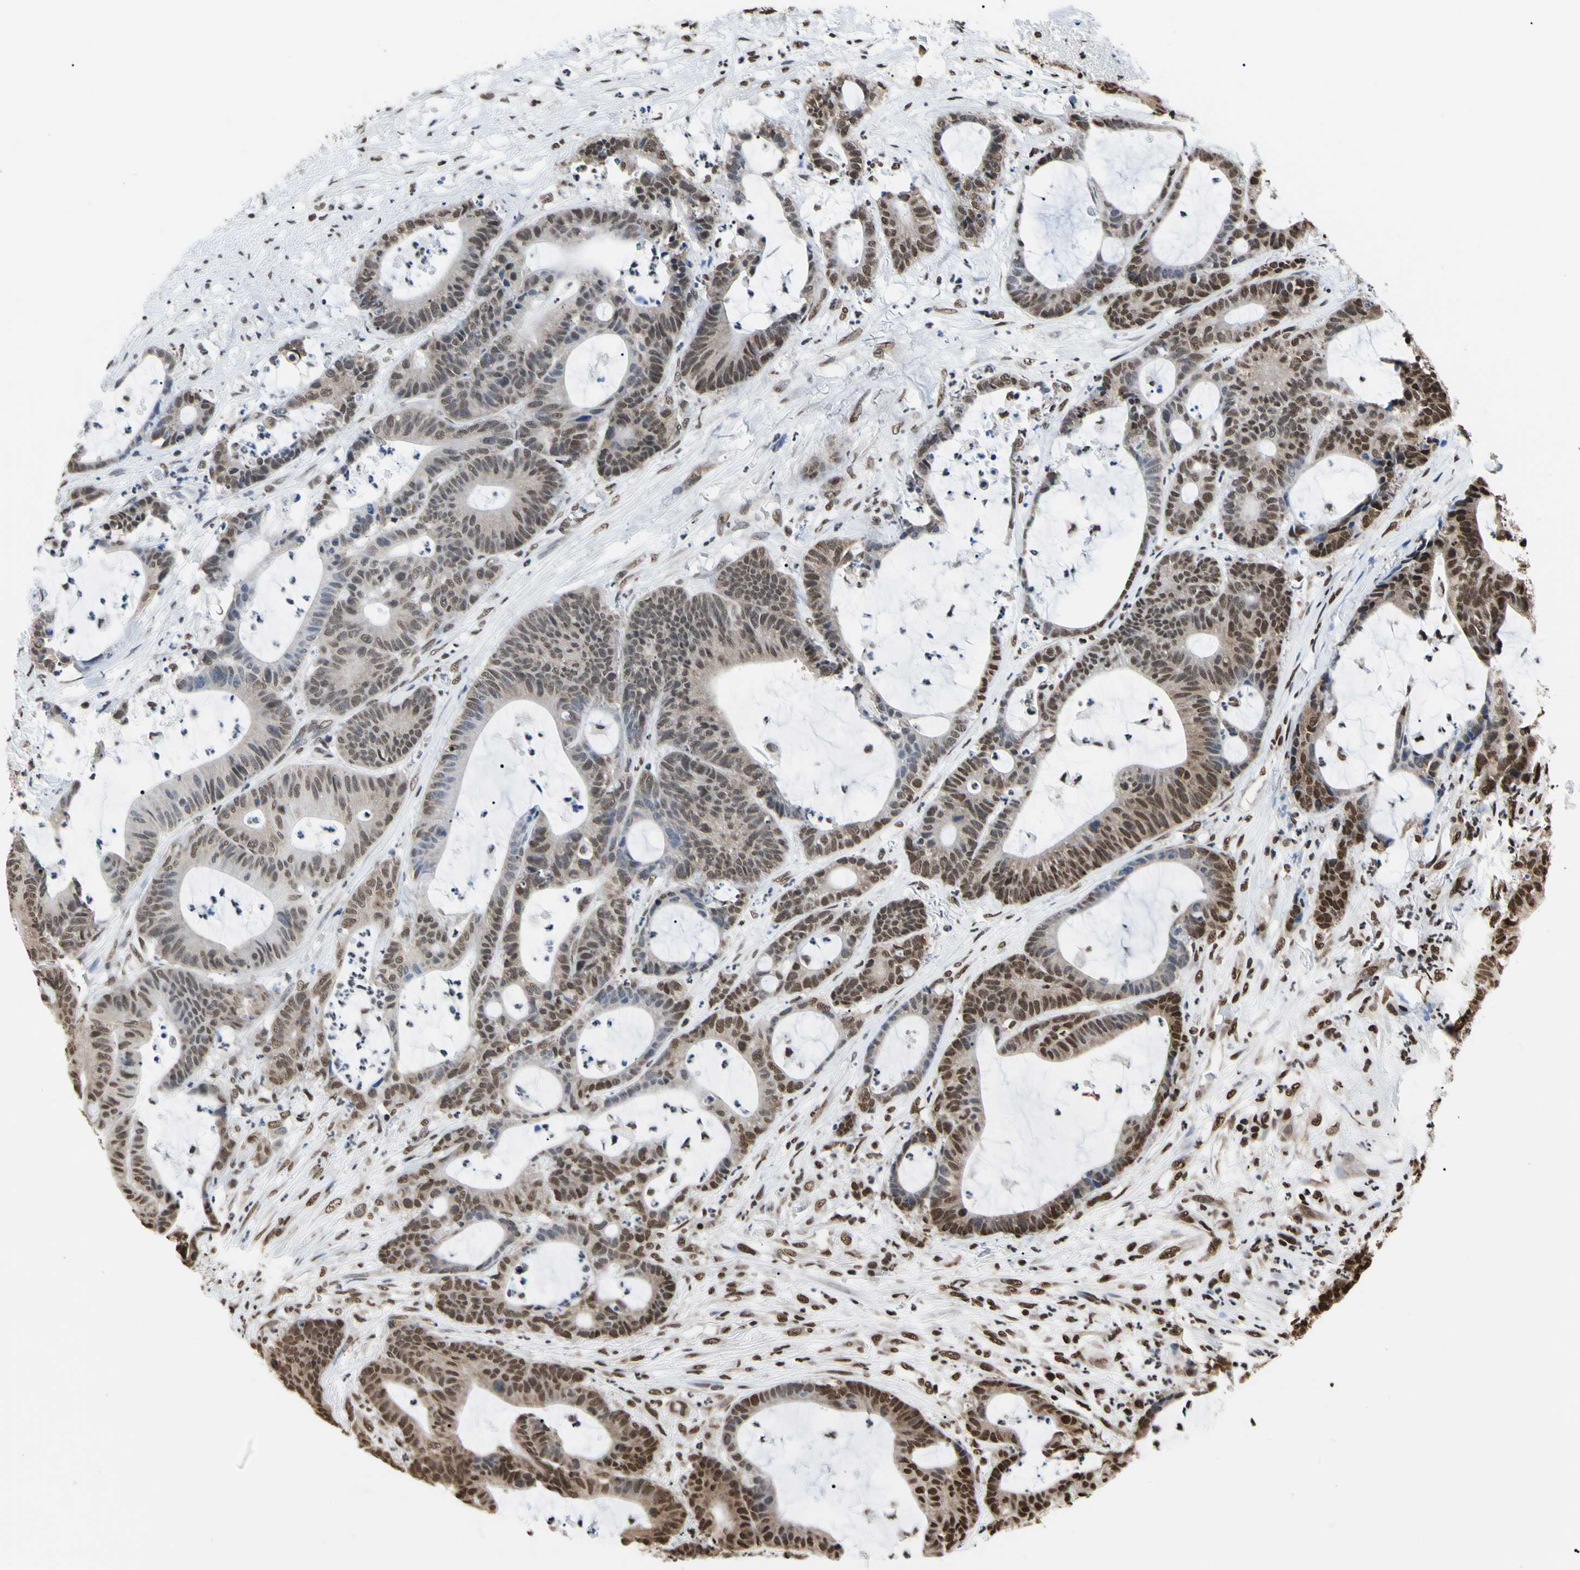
{"staining": {"intensity": "strong", "quantity": ">75%", "location": "cytoplasmic/membranous,nuclear"}, "tissue": "colorectal cancer", "cell_type": "Tumor cells", "image_type": "cancer", "snomed": [{"axis": "morphology", "description": "Adenocarcinoma, NOS"}, {"axis": "topography", "description": "Colon"}], "caption": "Immunohistochemical staining of human colorectal adenocarcinoma demonstrates high levels of strong cytoplasmic/membranous and nuclear protein staining in about >75% of tumor cells.", "gene": "HNRNPK", "patient": {"sex": "female", "age": 84}}